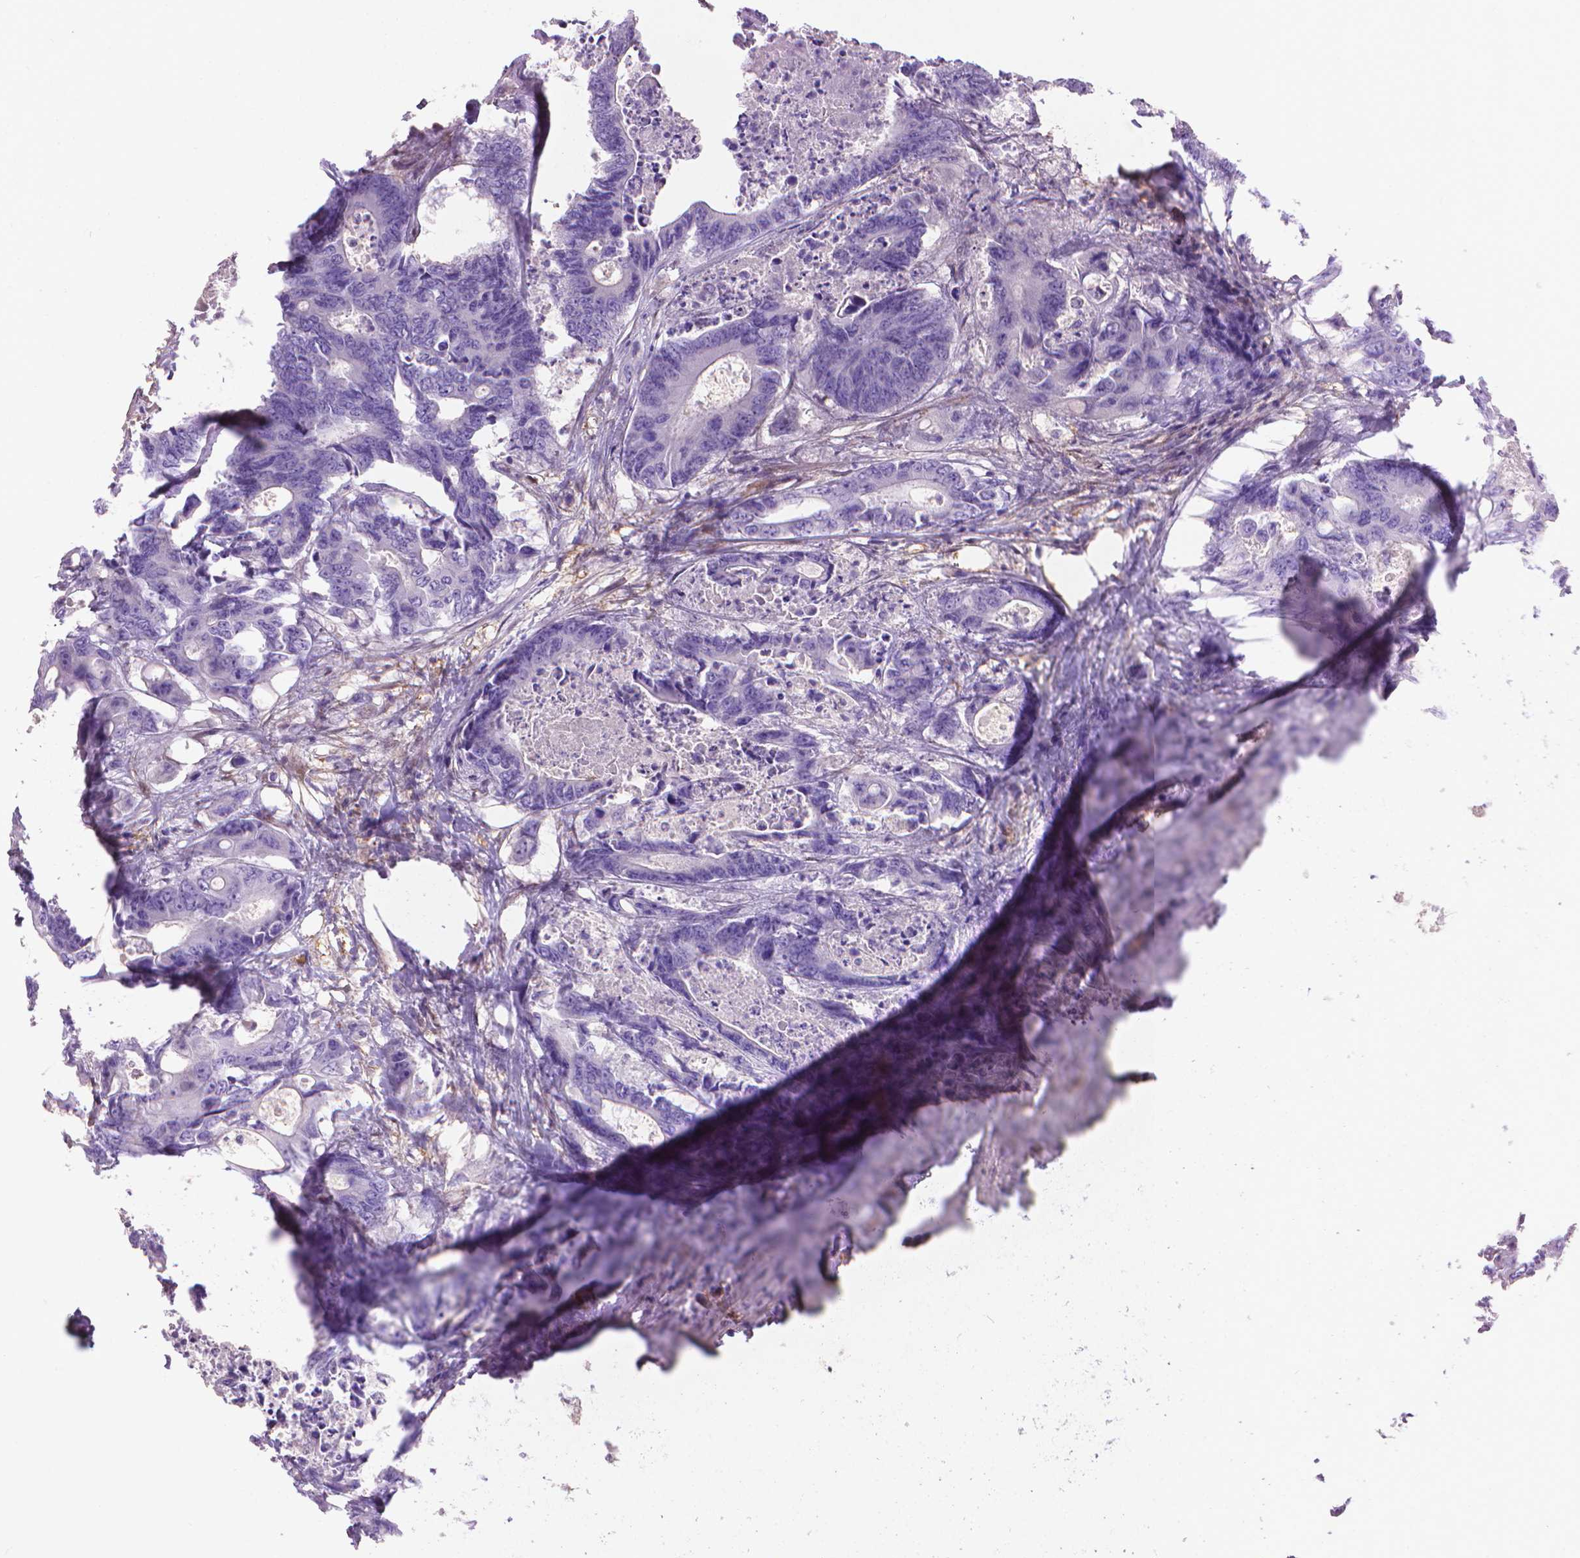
{"staining": {"intensity": "negative", "quantity": "none", "location": "none"}, "tissue": "colorectal cancer", "cell_type": "Tumor cells", "image_type": "cancer", "snomed": [{"axis": "morphology", "description": "Adenocarcinoma, NOS"}, {"axis": "topography", "description": "Rectum"}], "caption": "High power microscopy image of an immunohistochemistry (IHC) photomicrograph of colorectal cancer, revealing no significant staining in tumor cells.", "gene": "CLIC4", "patient": {"sex": "male", "age": 54}}